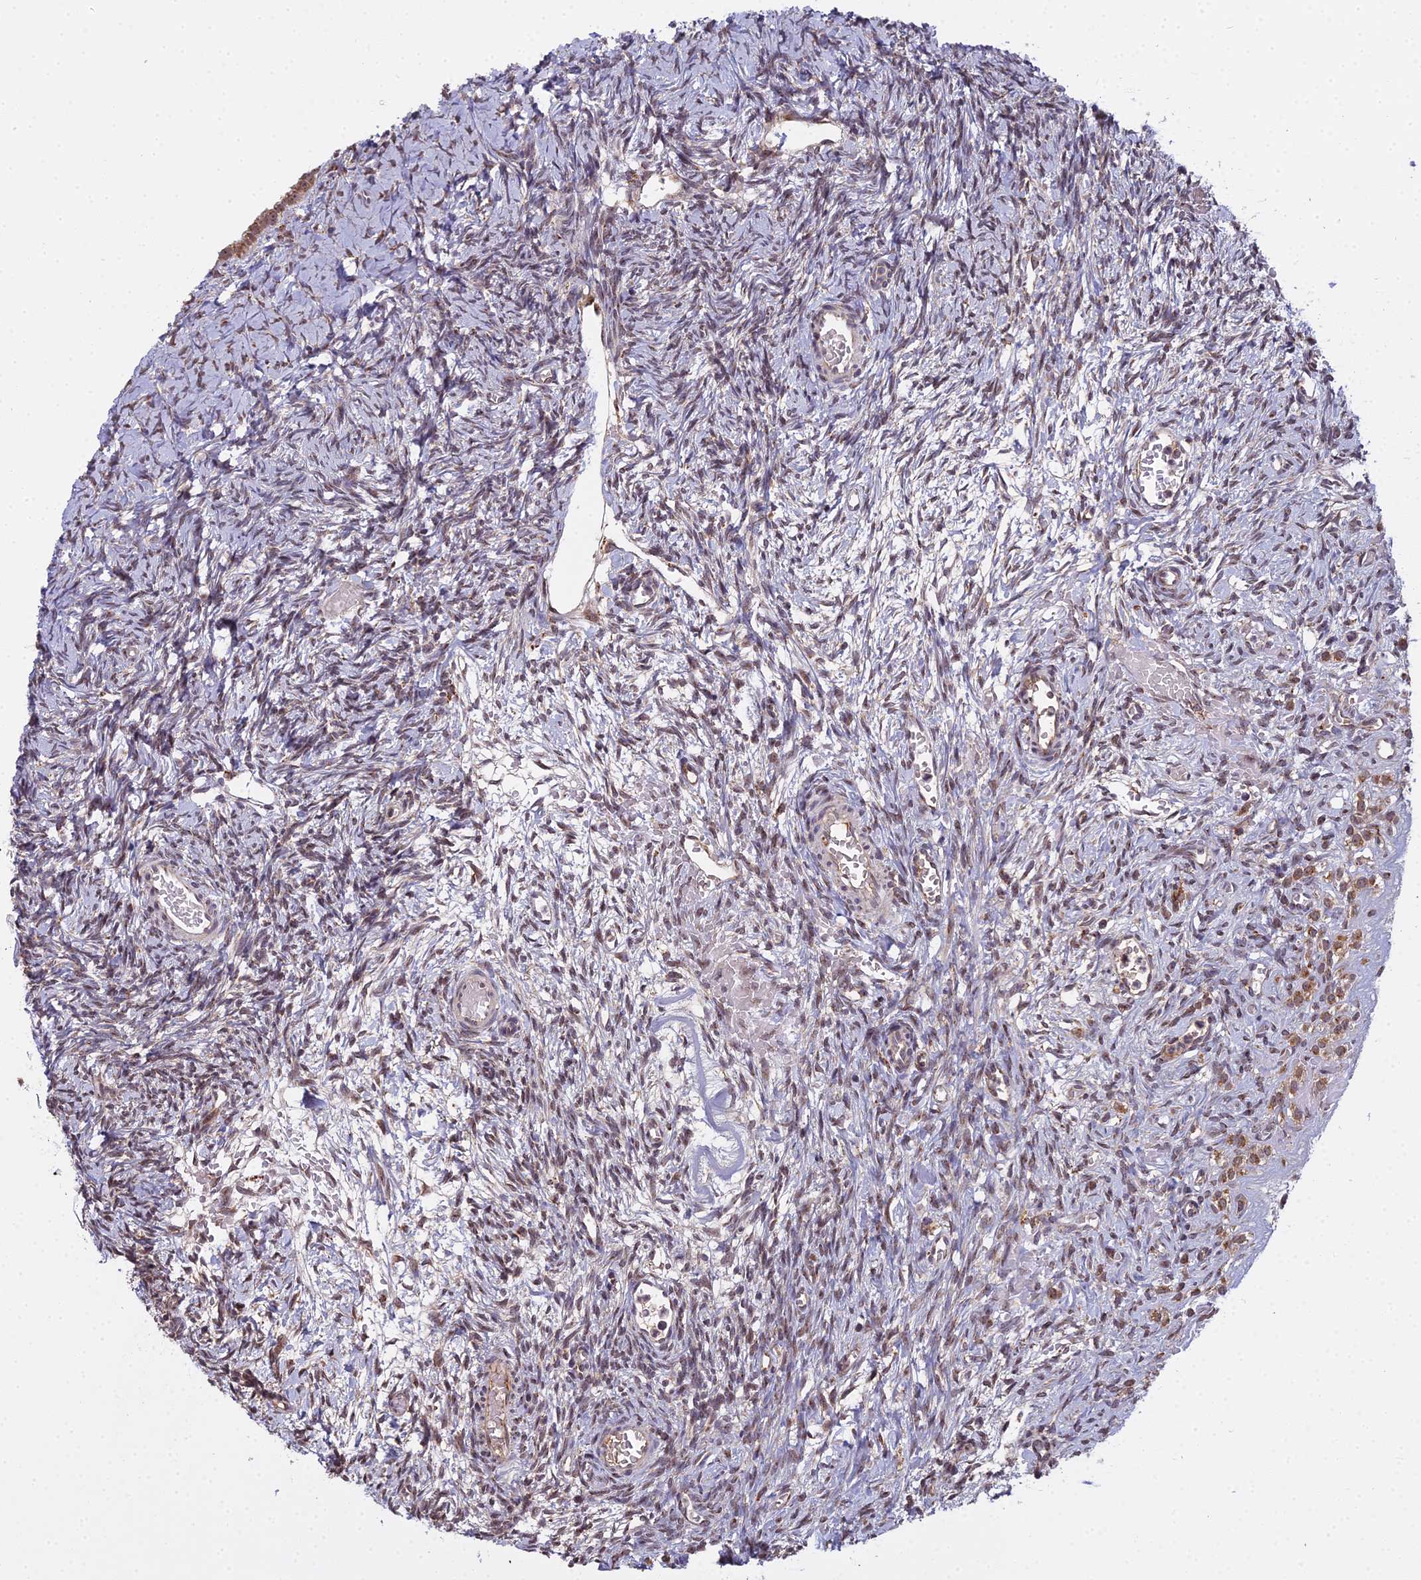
{"staining": {"intensity": "weak", "quantity": "25%-75%", "location": "nuclear"}, "tissue": "ovary", "cell_type": "Ovarian stroma cells", "image_type": "normal", "snomed": [{"axis": "morphology", "description": "Normal tissue, NOS"}, {"axis": "topography", "description": "Ovary"}], "caption": "Ovary stained with immunohistochemistry (IHC) shows weak nuclear expression in approximately 25%-75% of ovarian stroma cells. The protein of interest is shown in brown color, while the nuclei are stained blue.", "gene": "MEOX1", "patient": {"sex": "female", "age": 39}}